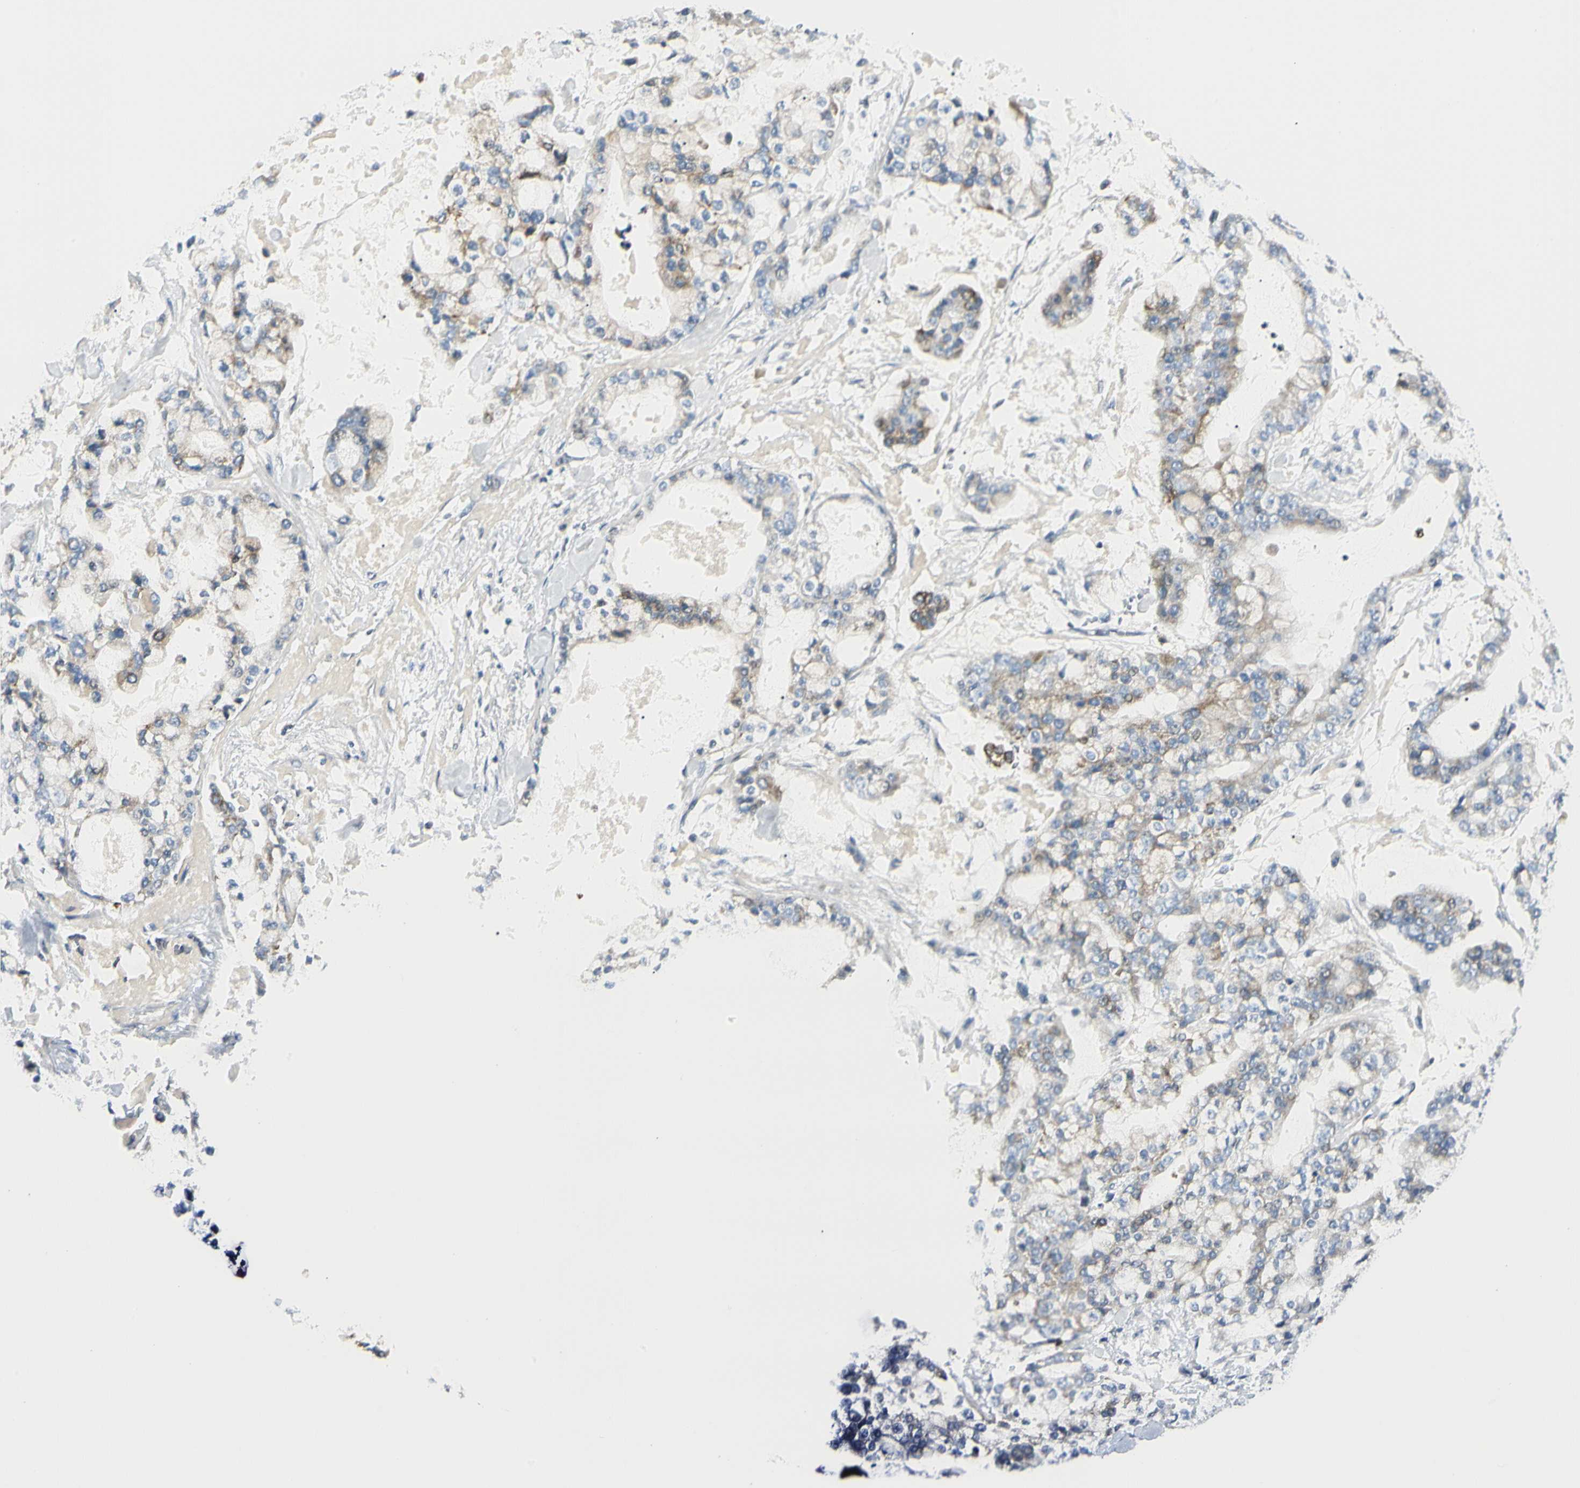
{"staining": {"intensity": "moderate", "quantity": "<25%", "location": "cytoplasmic/membranous"}, "tissue": "stomach cancer", "cell_type": "Tumor cells", "image_type": "cancer", "snomed": [{"axis": "morphology", "description": "Normal tissue, NOS"}, {"axis": "morphology", "description": "Adenocarcinoma, NOS"}, {"axis": "topography", "description": "Stomach, upper"}, {"axis": "topography", "description": "Stomach"}], "caption": "Tumor cells demonstrate moderate cytoplasmic/membranous staining in about <25% of cells in stomach cancer (adenocarcinoma).", "gene": "SLC6A15", "patient": {"sex": "male", "age": 76}}